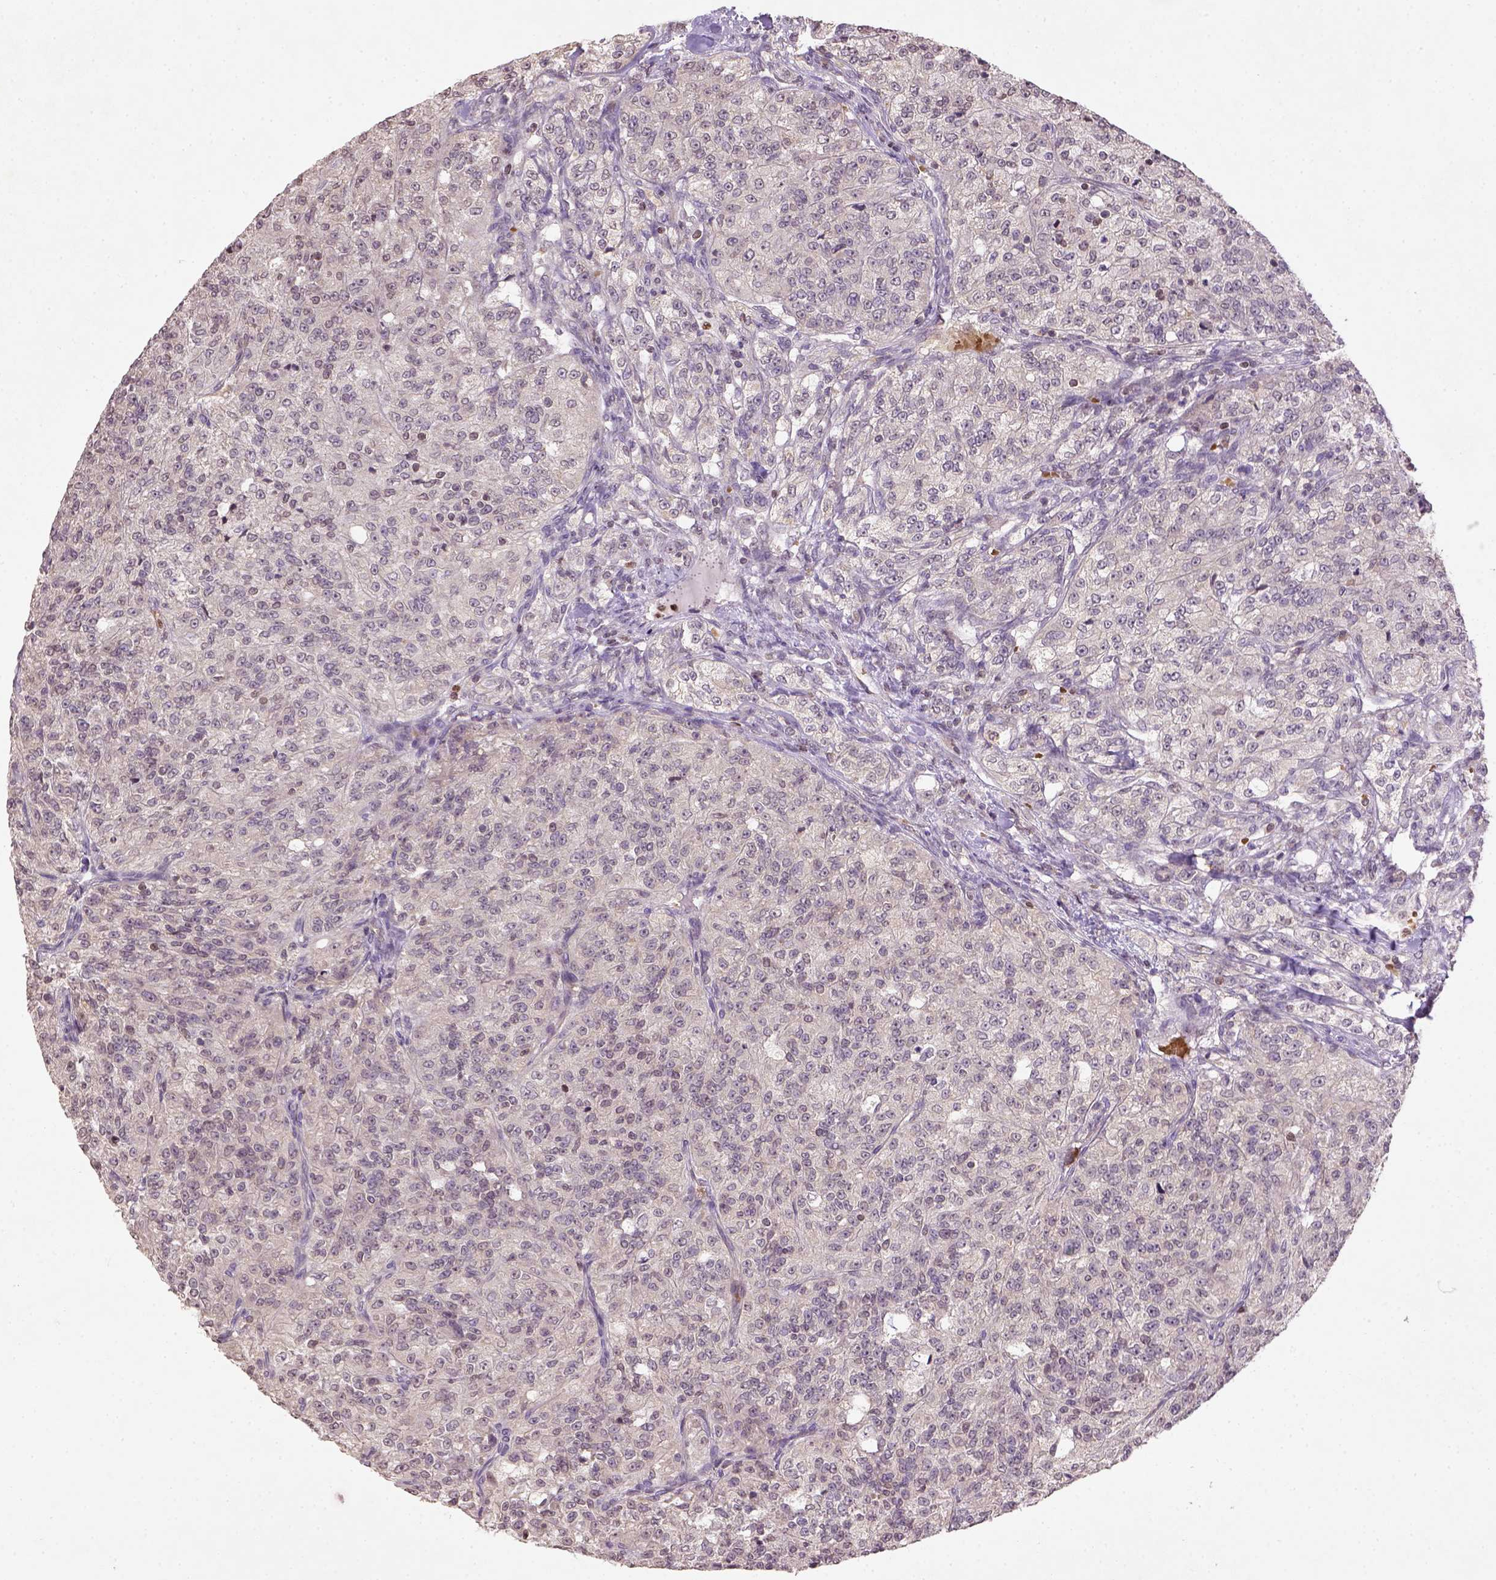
{"staining": {"intensity": "negative", "quantity": "none", "location": "none"}, "tissue": "renal cancer", "cell_type": "Tumor cells", "image_type": "cancer", "snomed": [{"axis": "morphology", "description": "Adenocarcinoma, NOS"}, {"axis": "topography", "description": "Kidney"}], "caption": "This image is of renal cancer (adenocarcinoma) stained with IHC to label a protein in brown with the nuclei are counter-stained blue. There is no staining in tumor cells. Brightfield microscopy of immunohistochemistry (IHC) stained with DAB (brown) and hematoxylin (blue), captured at high magnification.", "gene": "NUDT3", "patient": {"sex": "female", "age": 63}}